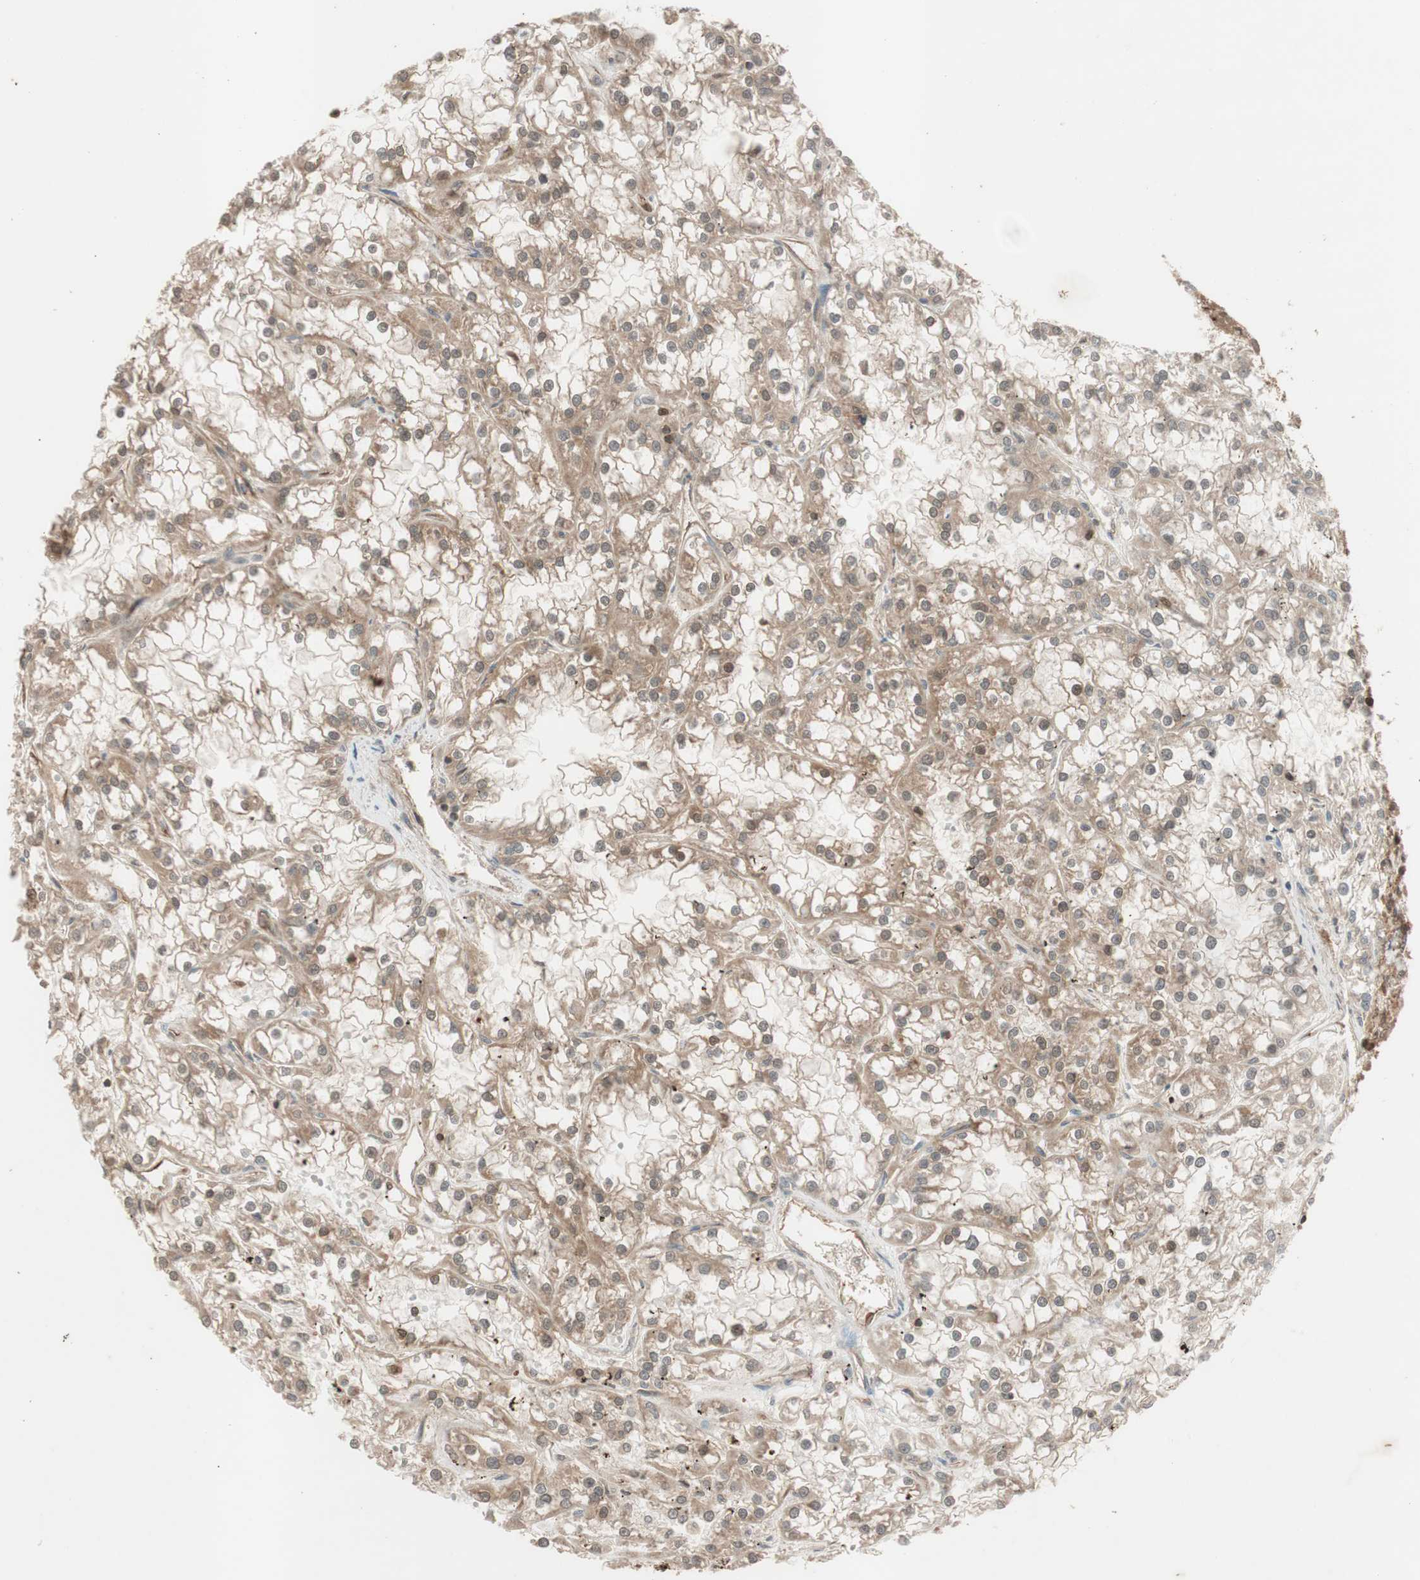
{"staining": {"intensity": "moderate", "quantity": ">75%", "location": "cytoplasmic/membranous"}, "tissue": "renal cancer", "cell_type": "Tumor cells", "image_type": "cancer", "snomed": [{"axis": "morphology", "description": "Adenocarcinoma, NOS"}, {"axis": "topography", "description": "Kidney"}], "caption": "This is an image of IHC staining of renal cancer (adenocarcinoma), which shows moderate staining in the cytoplasmic/membranous of tumor cells.", "gene": "EPHA8", "patient": {"sex": "female", "age": 52}}